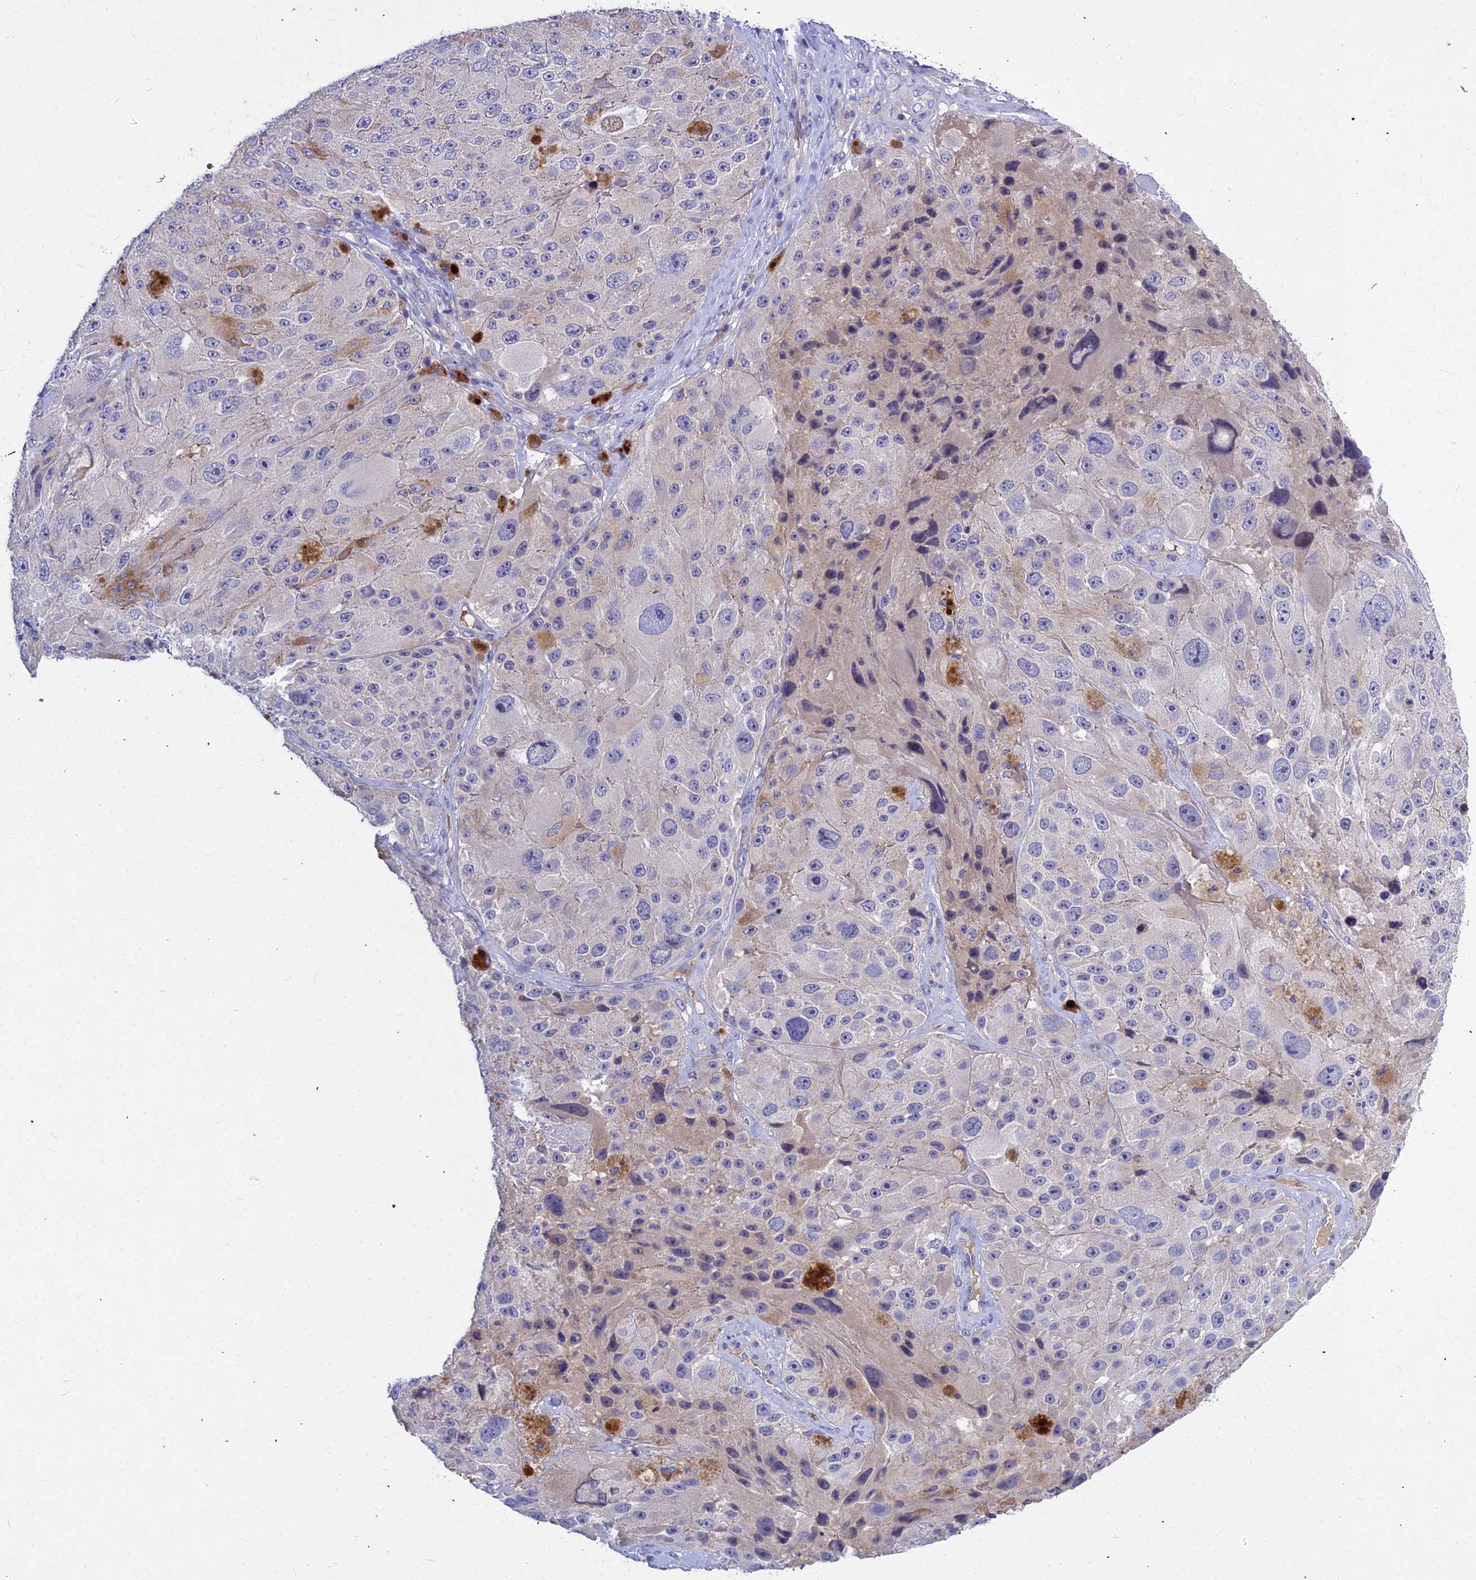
{"staining": {"intensity": "negative", "quantity": "none", "location": "none"}, "tissue": "melanoma", "cell_type": "Tumor cells", "image_type": "cancer", "snomed": [{"axis": "morphology", "description": "Malignant melanoma, Metastatic site"}, {"axis": "topography", "description": "Lymph node"}], "caption": "An IHC histopathology image of melanoma is shown. There is no staining in tumor cells of melanoma. (Brightfield microscopy of DAB (3,3'-diaminobenzidine) immunohistochemistry (IHC) at high magnification).", "gene": "DMRTA1", "patient": {"sex": "male", "age": 62}}